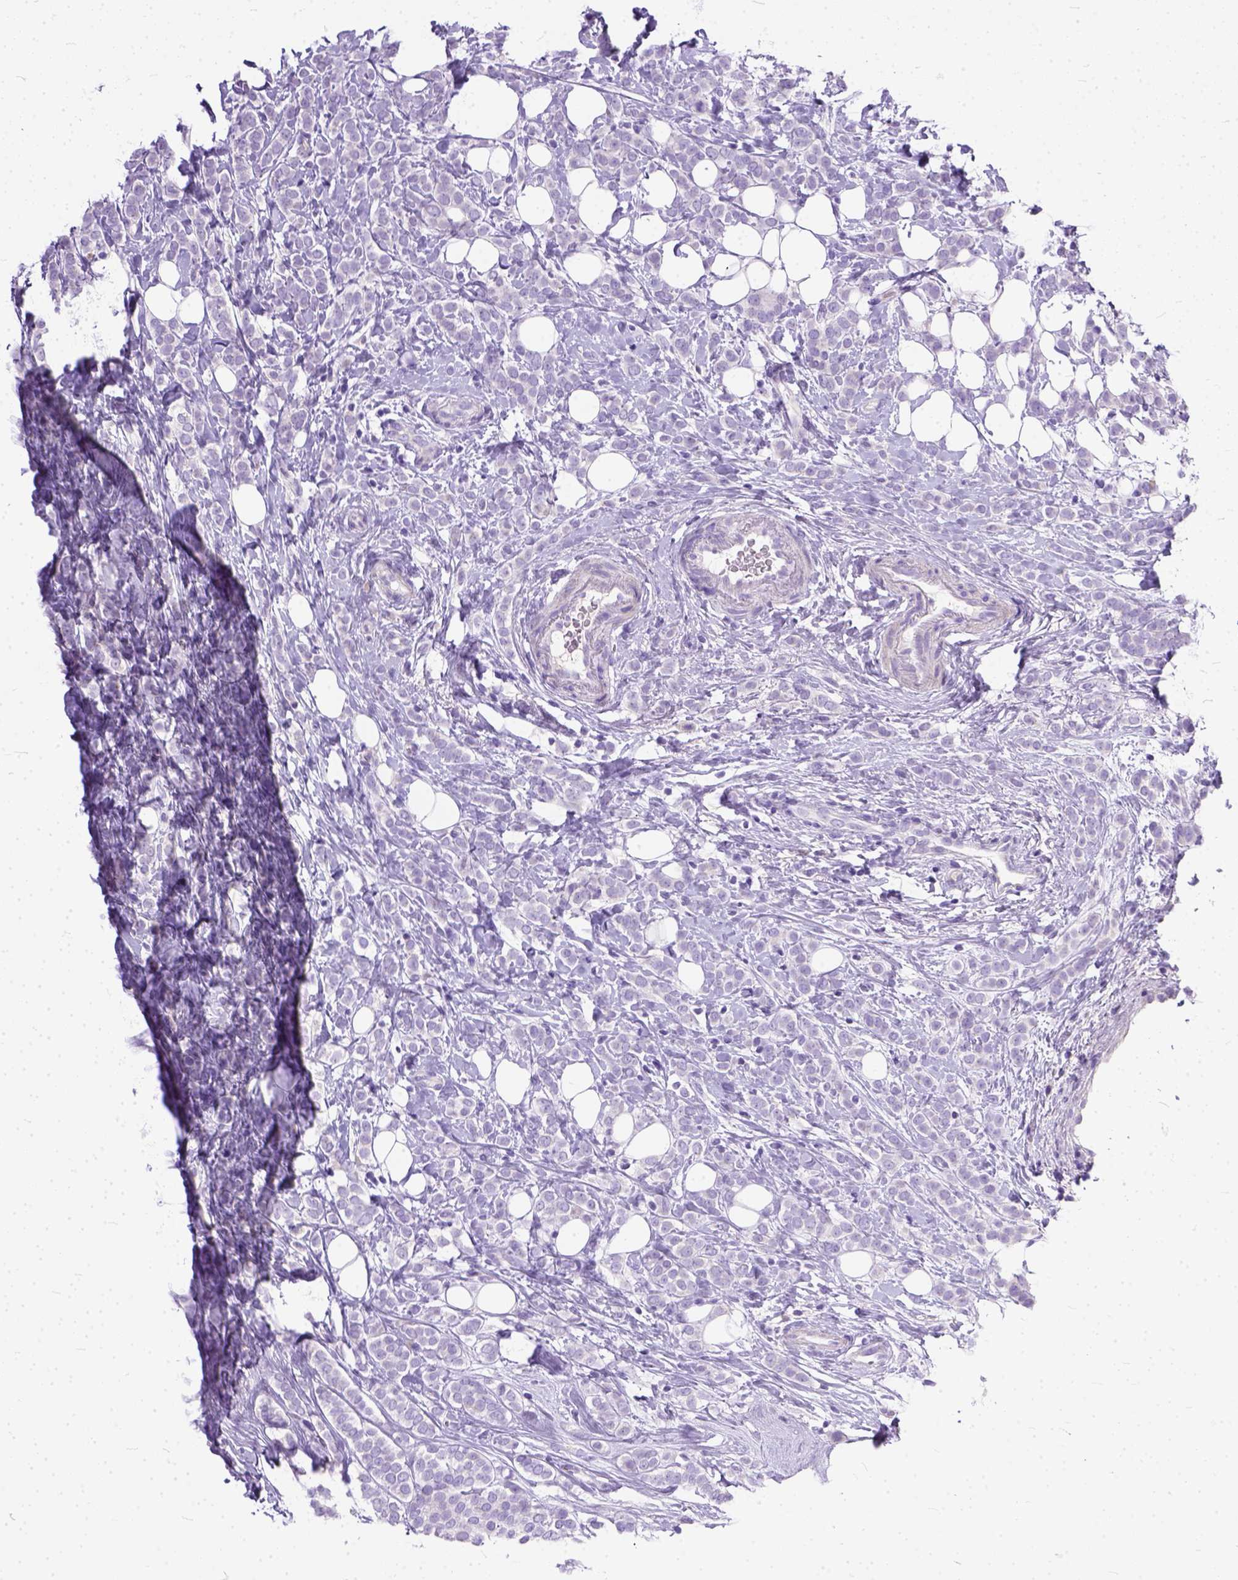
{"staining": {"intensity": "negative", "quantity": "none", "location": "none"}, "tissue": "breast cancer", "cell_type": "Tumor cells", "image_type": "cancer", "snomed": [{"axis": "morphology", "description": "Lobular carcinoma"}, {"axis": "topography", "description": "Breast"}], "caption": "Photomicrograph shows no protein positivity in tumor cells of lobular carcinoma (breast) tissue.", "gene": "PLK5", "patient": {"sex": "female", "age": 49}}